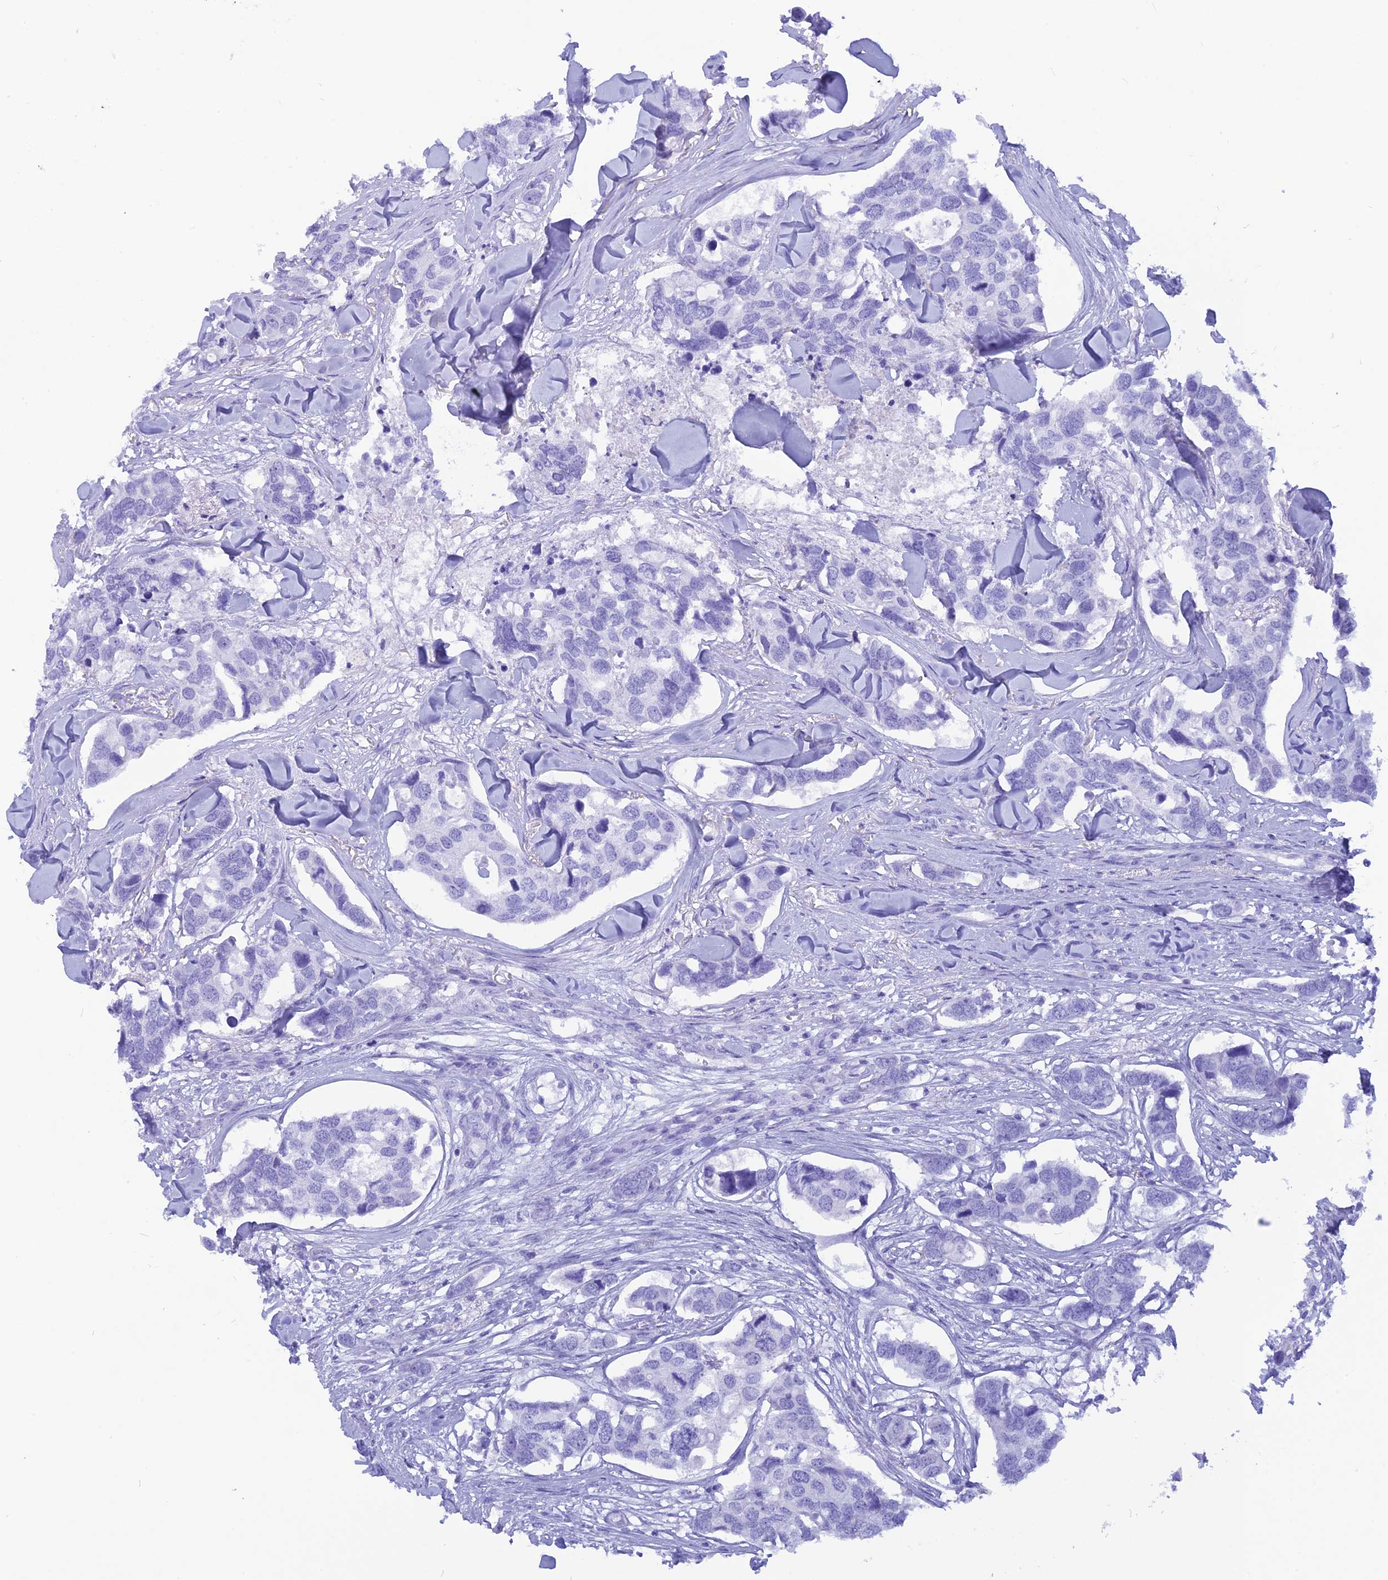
{"staining": {"intensity": "negative", "quantity": "none", "location": "none"}, "tissue": "breast cancer", "cell_type": "Tumor cells", "image_type": "cancer", "snomed": [{"axis": "morphology", "description": "Duct carcinoma"}, {"axis": "topography", "description": "Breast"}], "caption": "High power microscopy histopathology image of an immunohistochemistry micrograph of invasive ductal carcinoma (breast), revealing no significant expression in tumor cells.", "gene": "GLYATL1", "patient": {"sex": "female", "age": 83}}